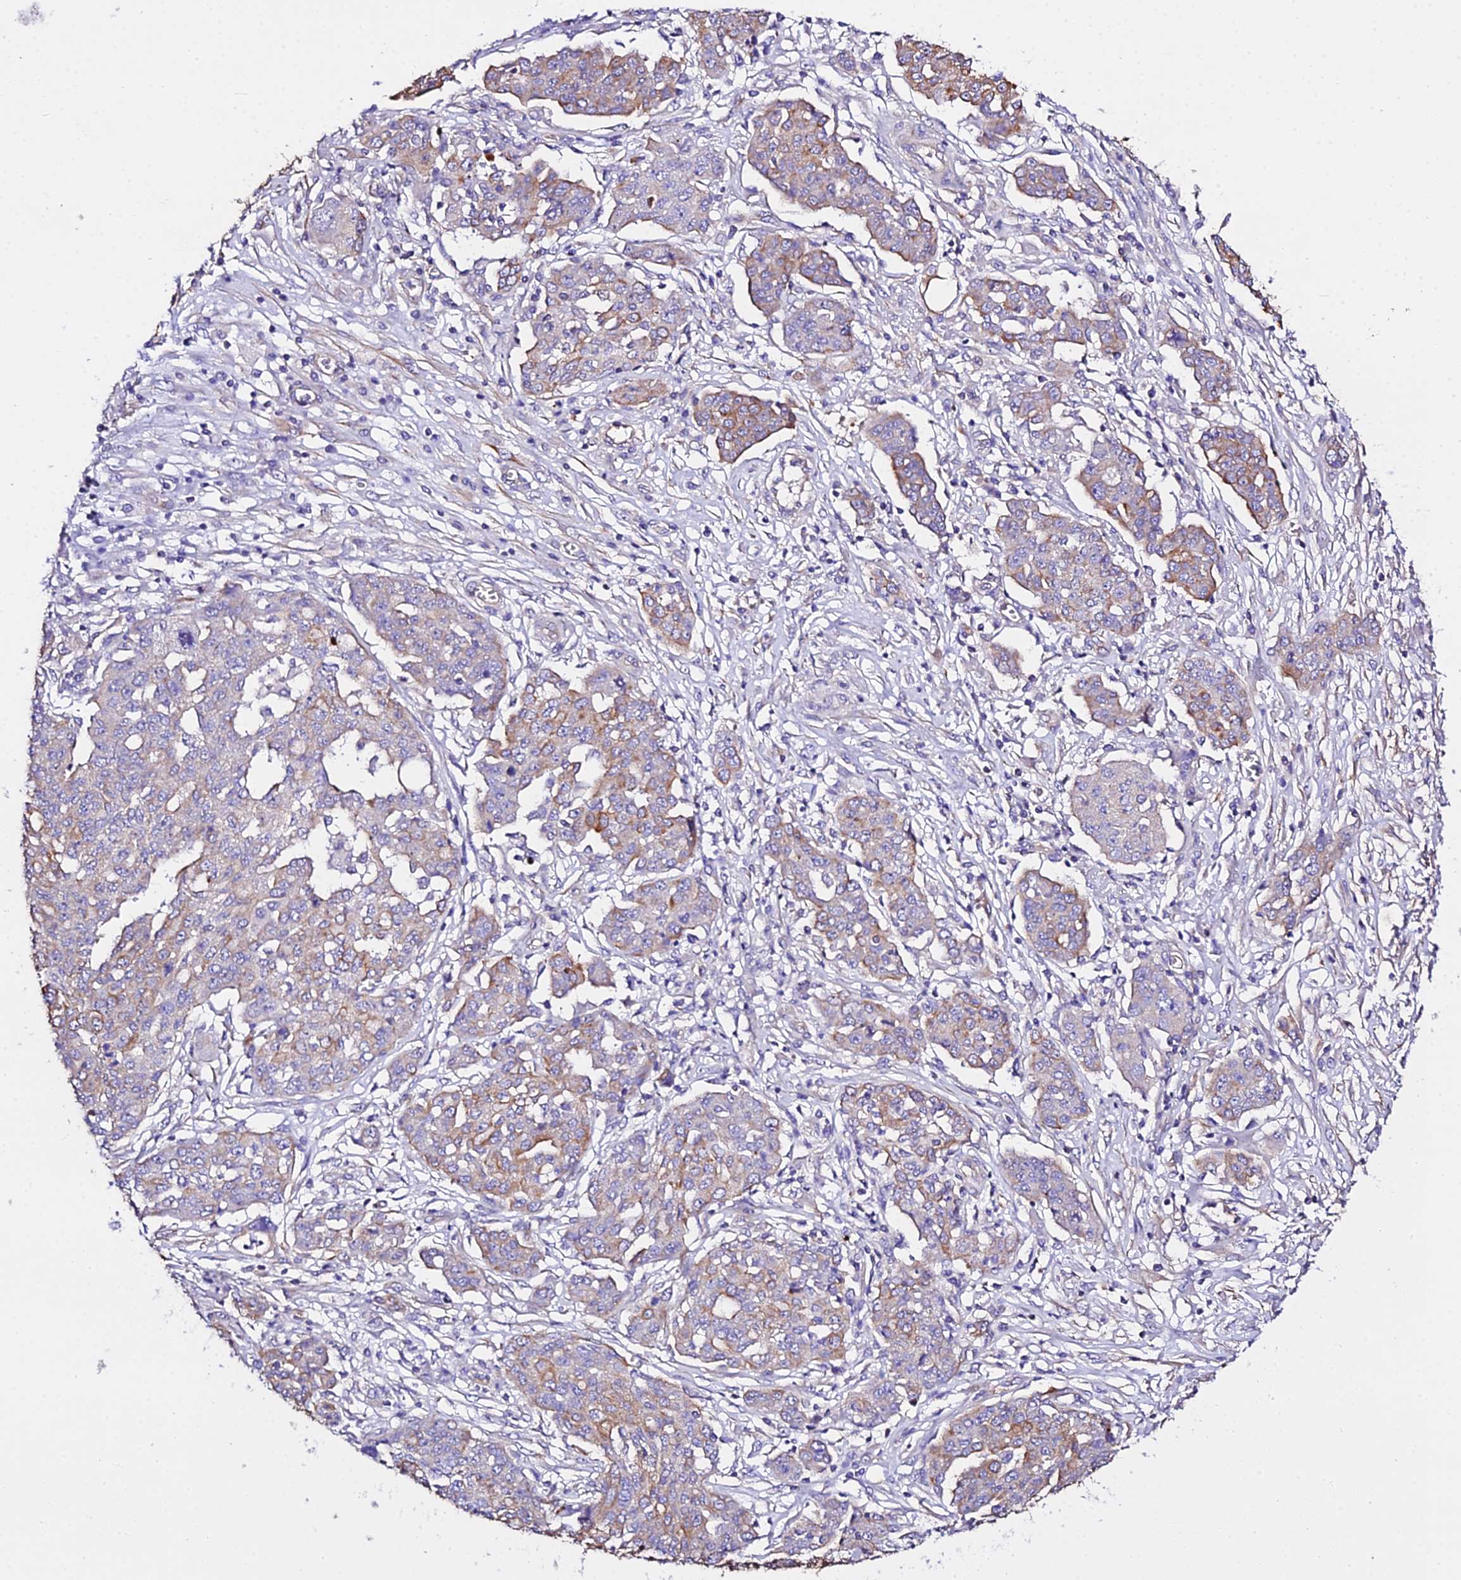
{"staining": {"intensity": "moderate", "quantity": "25%-75%", "location": "cytoplasmic/membranous"}, "tissue": "ovarian cancer", "cell_type": "Tumor cells", "image_type": "cancer", "snomed": [{"axis": "morphology", "description": "Cystadenocarcinoma, serous, NOS"}, {"axis": "topography", "description": "Soft tissue"}, {"axis": "topography", "description": "Ovary"}], "caption": "Approximately 25%-75% of tumor cells in human ovarian cancer exhibit moderate cytoplasmic/membranous protein expression as visualized by brown immunohistochemical staining.", "gene": "DAW1", "patient": {"sex": "female", "age": 57}}